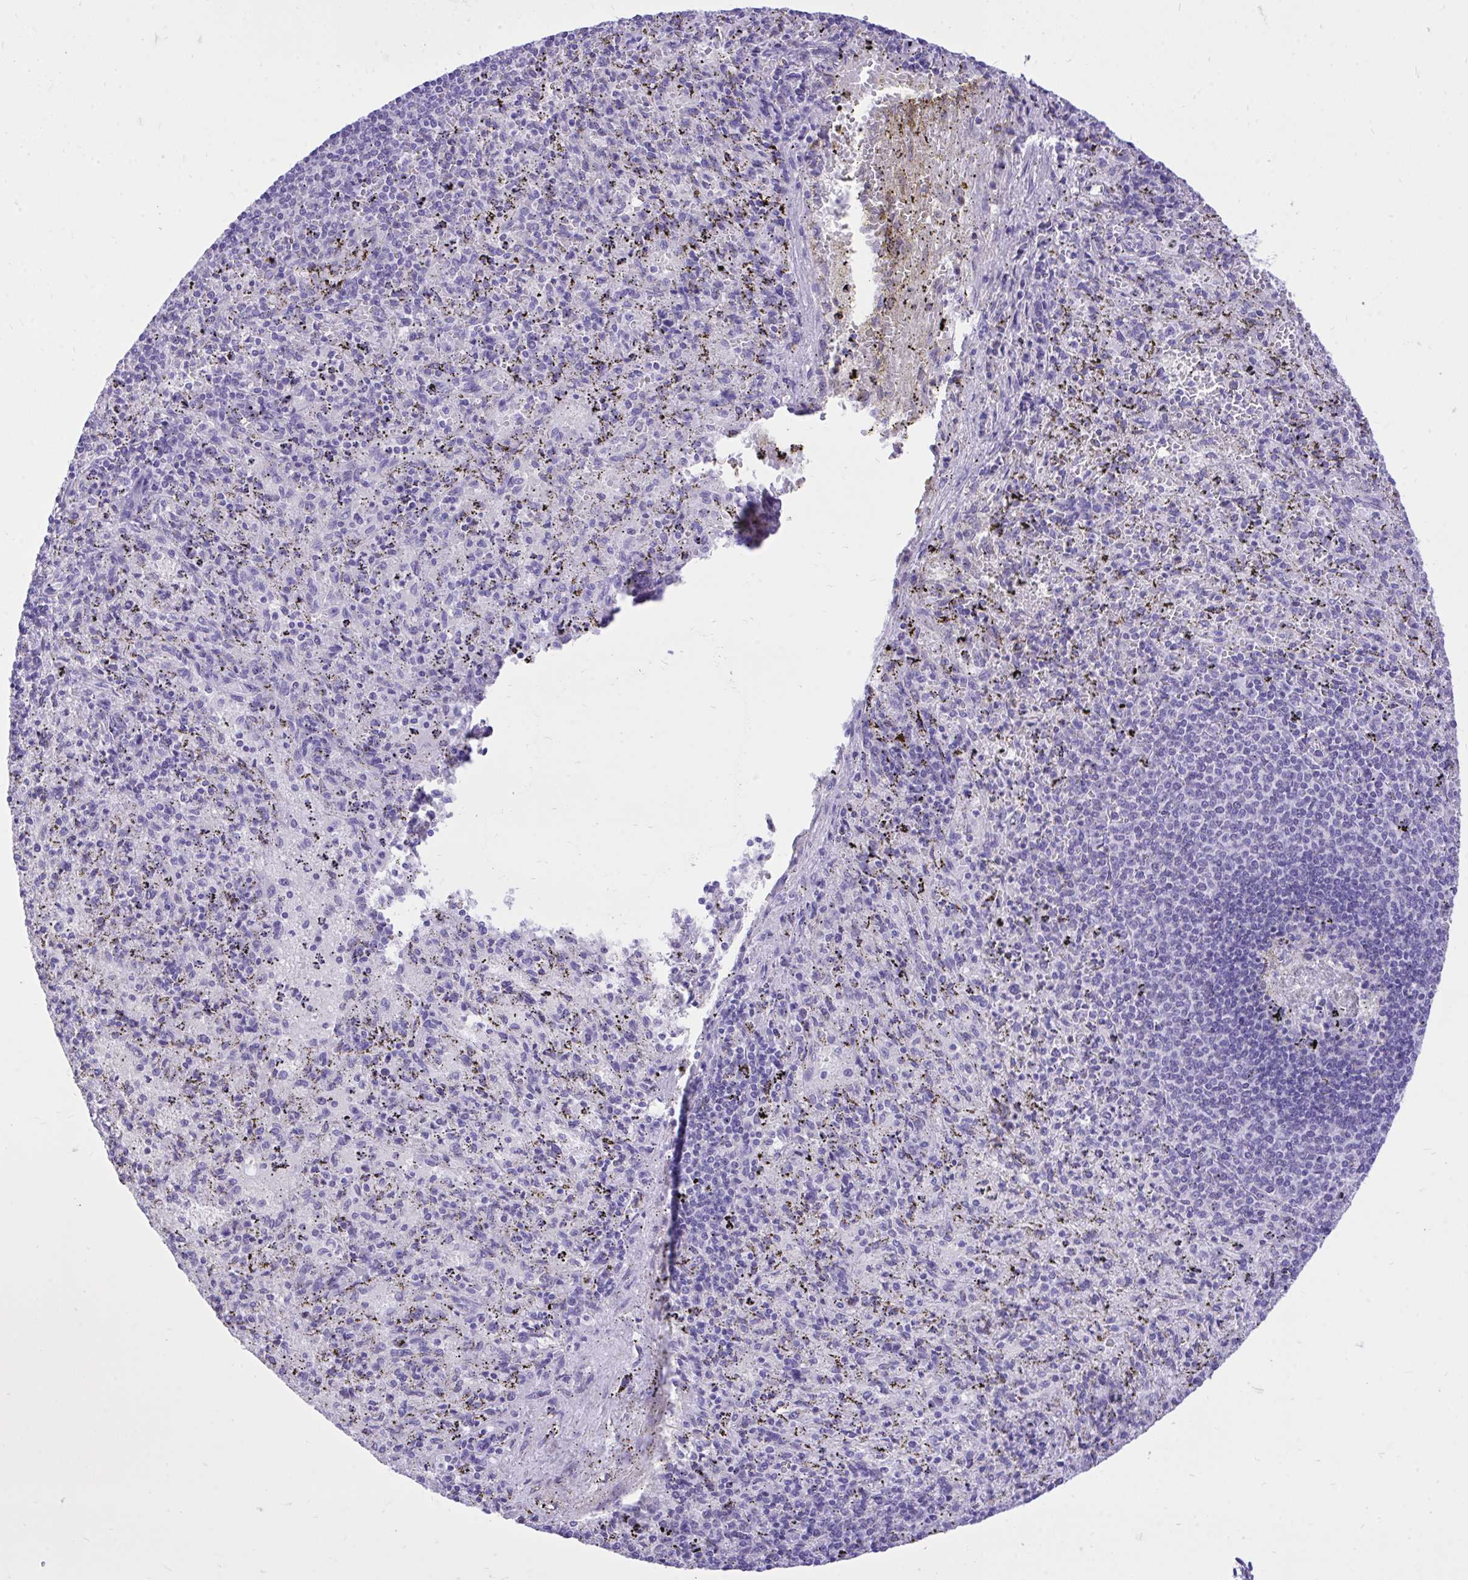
{"staining": {"intensity": "negative", "quantity": "none", "location": "none"}, "tissue": "spleen", "cell_type": "Cells in red pulp", "image_type": "normal", "snomed": [{"axis": "morphology", "description": "Normal tissue, NOS"}, {"axis": "topography", "description": "Spleen"}], "caption": "IHC image of benign spleen stained for a protein (brown), which demonstrates no positivity in cells in red pulp. Brightfield microscopy of immunohistochemistry (IHC) stained with DAB (brown) and hematoxylin (blue), captured at high magnification.", "gene": "MON1A", "patient": {"sex": "male", "age": 57}}